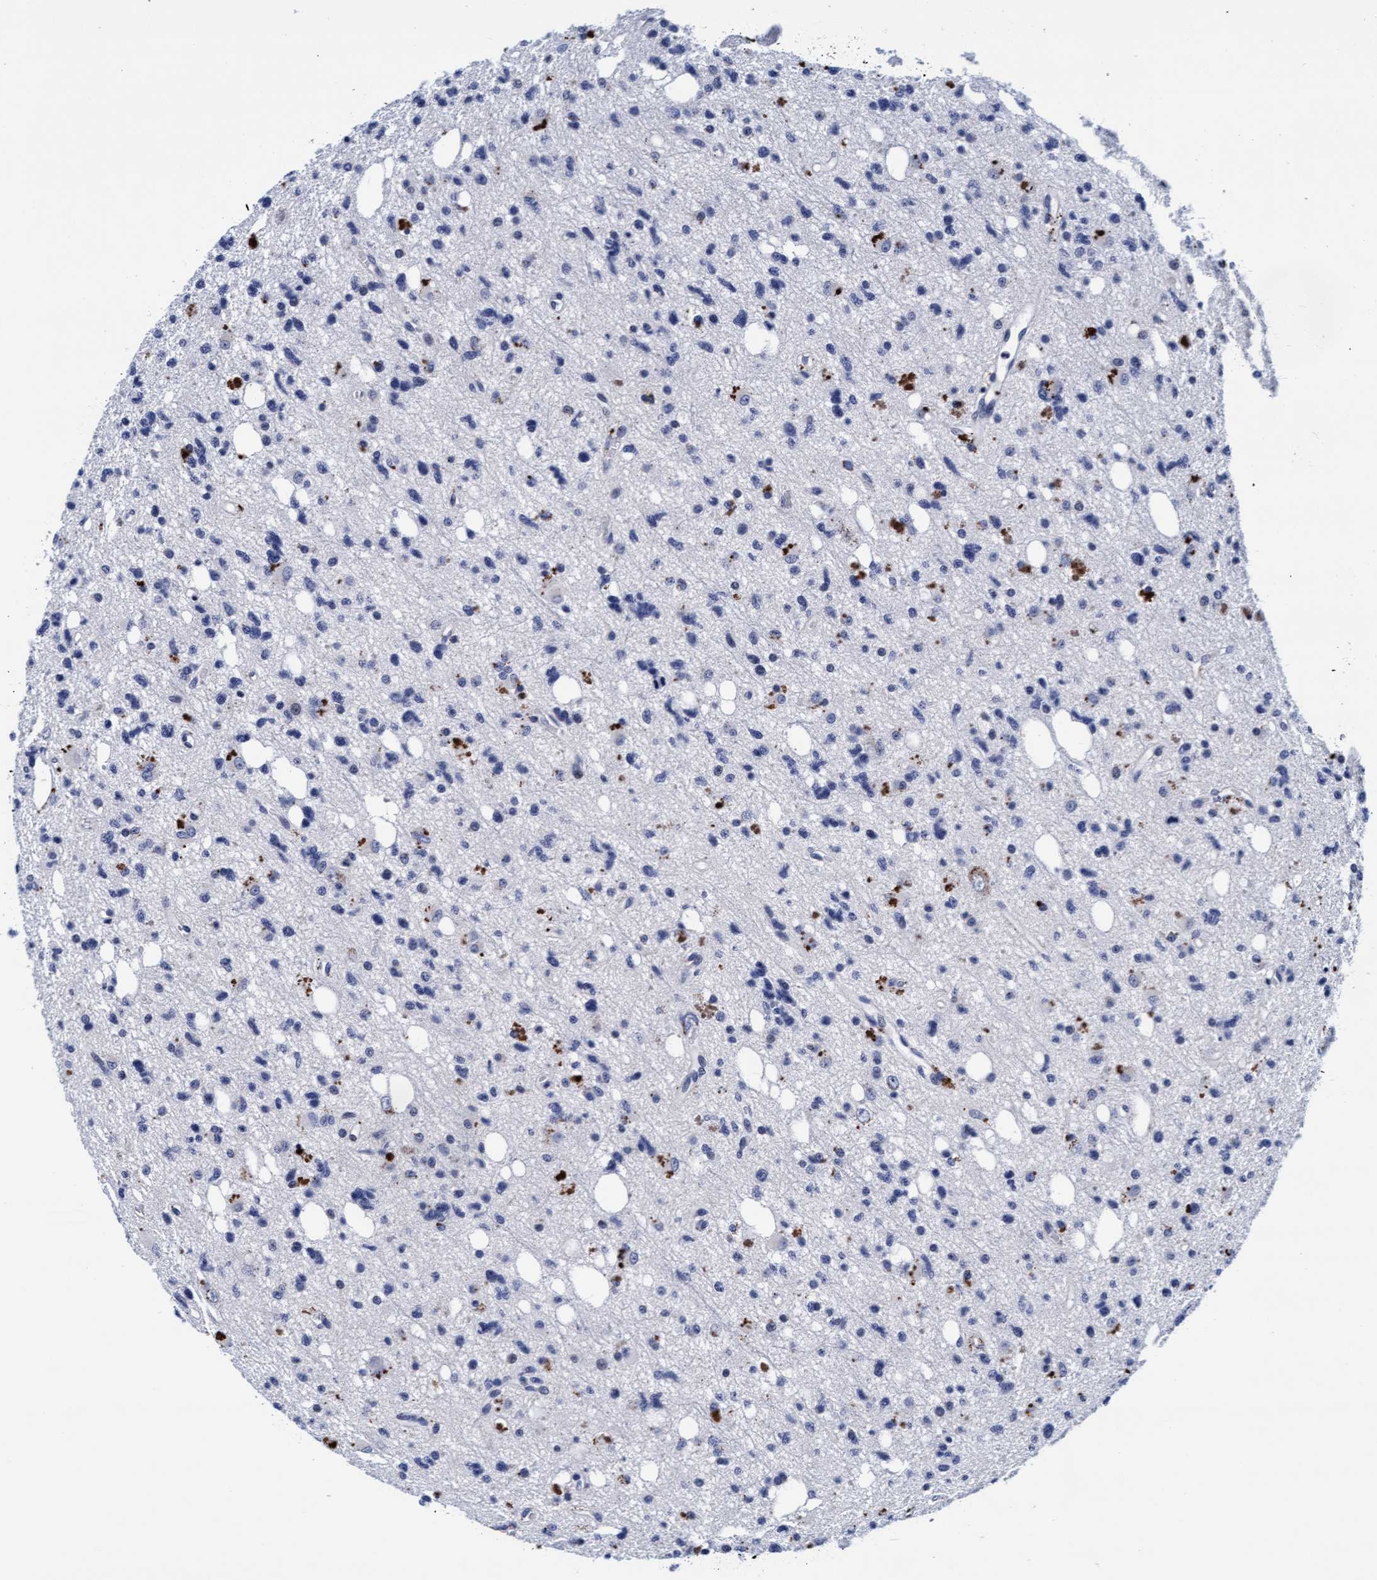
{"staining": {"intensity": "negative", "quantity": "none", "location": "none"}, "tissue": "glioma", "cell_type": "Tumor cells", "image_type": "cancer", "snomed": [{"axis": "morphology", "description": "Glioma, malignant, High grade"}, {"axis": "topography", "description": "Brain"}], "caption": "IHC image of human glioma stained for a protein (brown), which exhibits no staining in tumor cells.", "gene": "ARSG", "patient": {"sex": "female", "age": 62}}